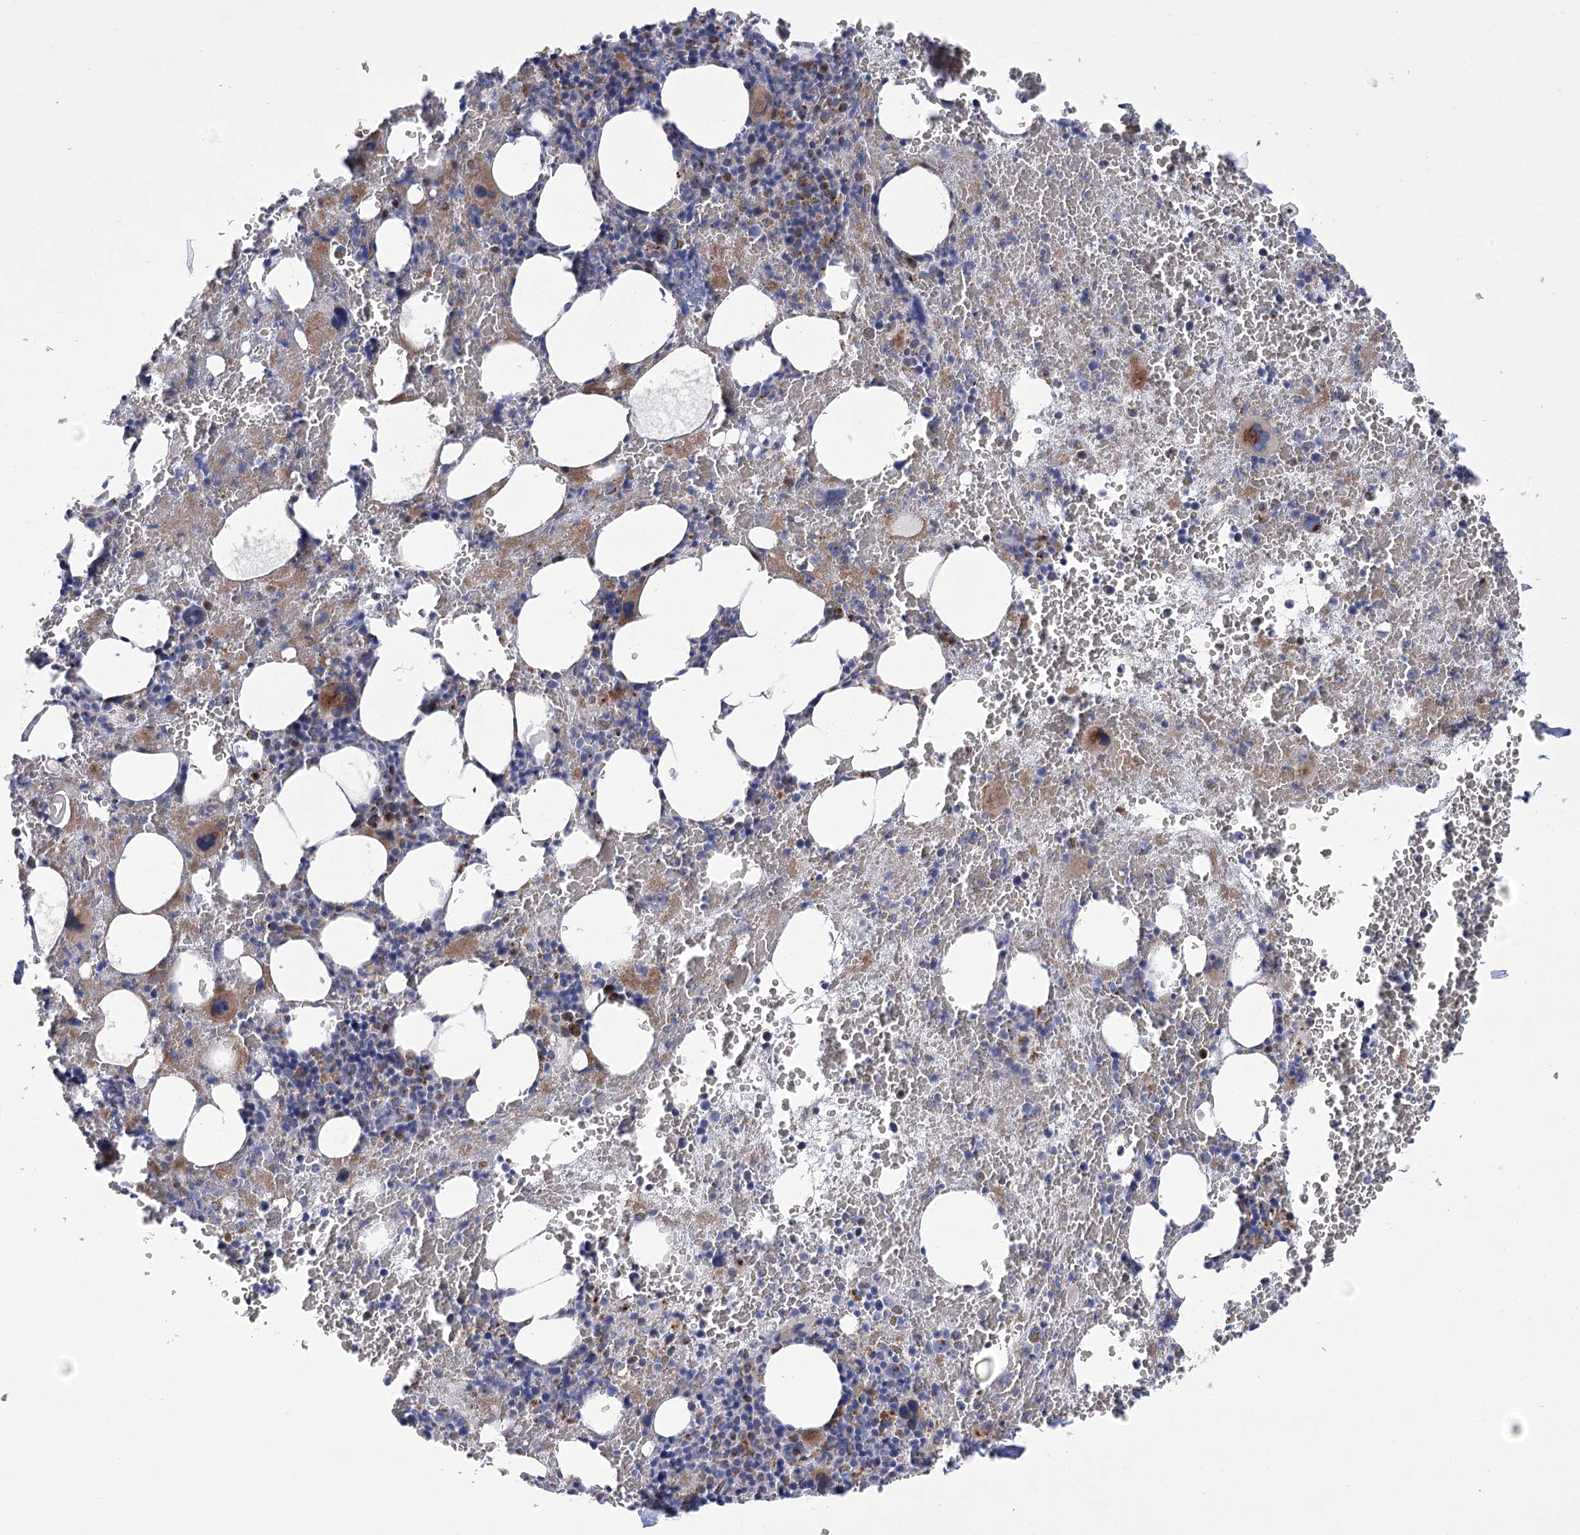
{"staining": {"intensity": "moderate", "quantity": "<25%", "location": "cytoplasmic/membranous"}, "tissue": "bone marrow", "cell_type": "Hematopoietic cells", "image_type": "normal", "snomed": [{"axis": "morphology", "description": "Normal tissue, NOS"}, {"axis": "topography", "description": "Bone marrow"}], "caption": "Normal bone marrow exhibits moderate cytoplasmic/membranous positivity in about <25% of hematopoietic cells.", "gene": "NME7", "patient": {"sex": "male", "age": 36}}